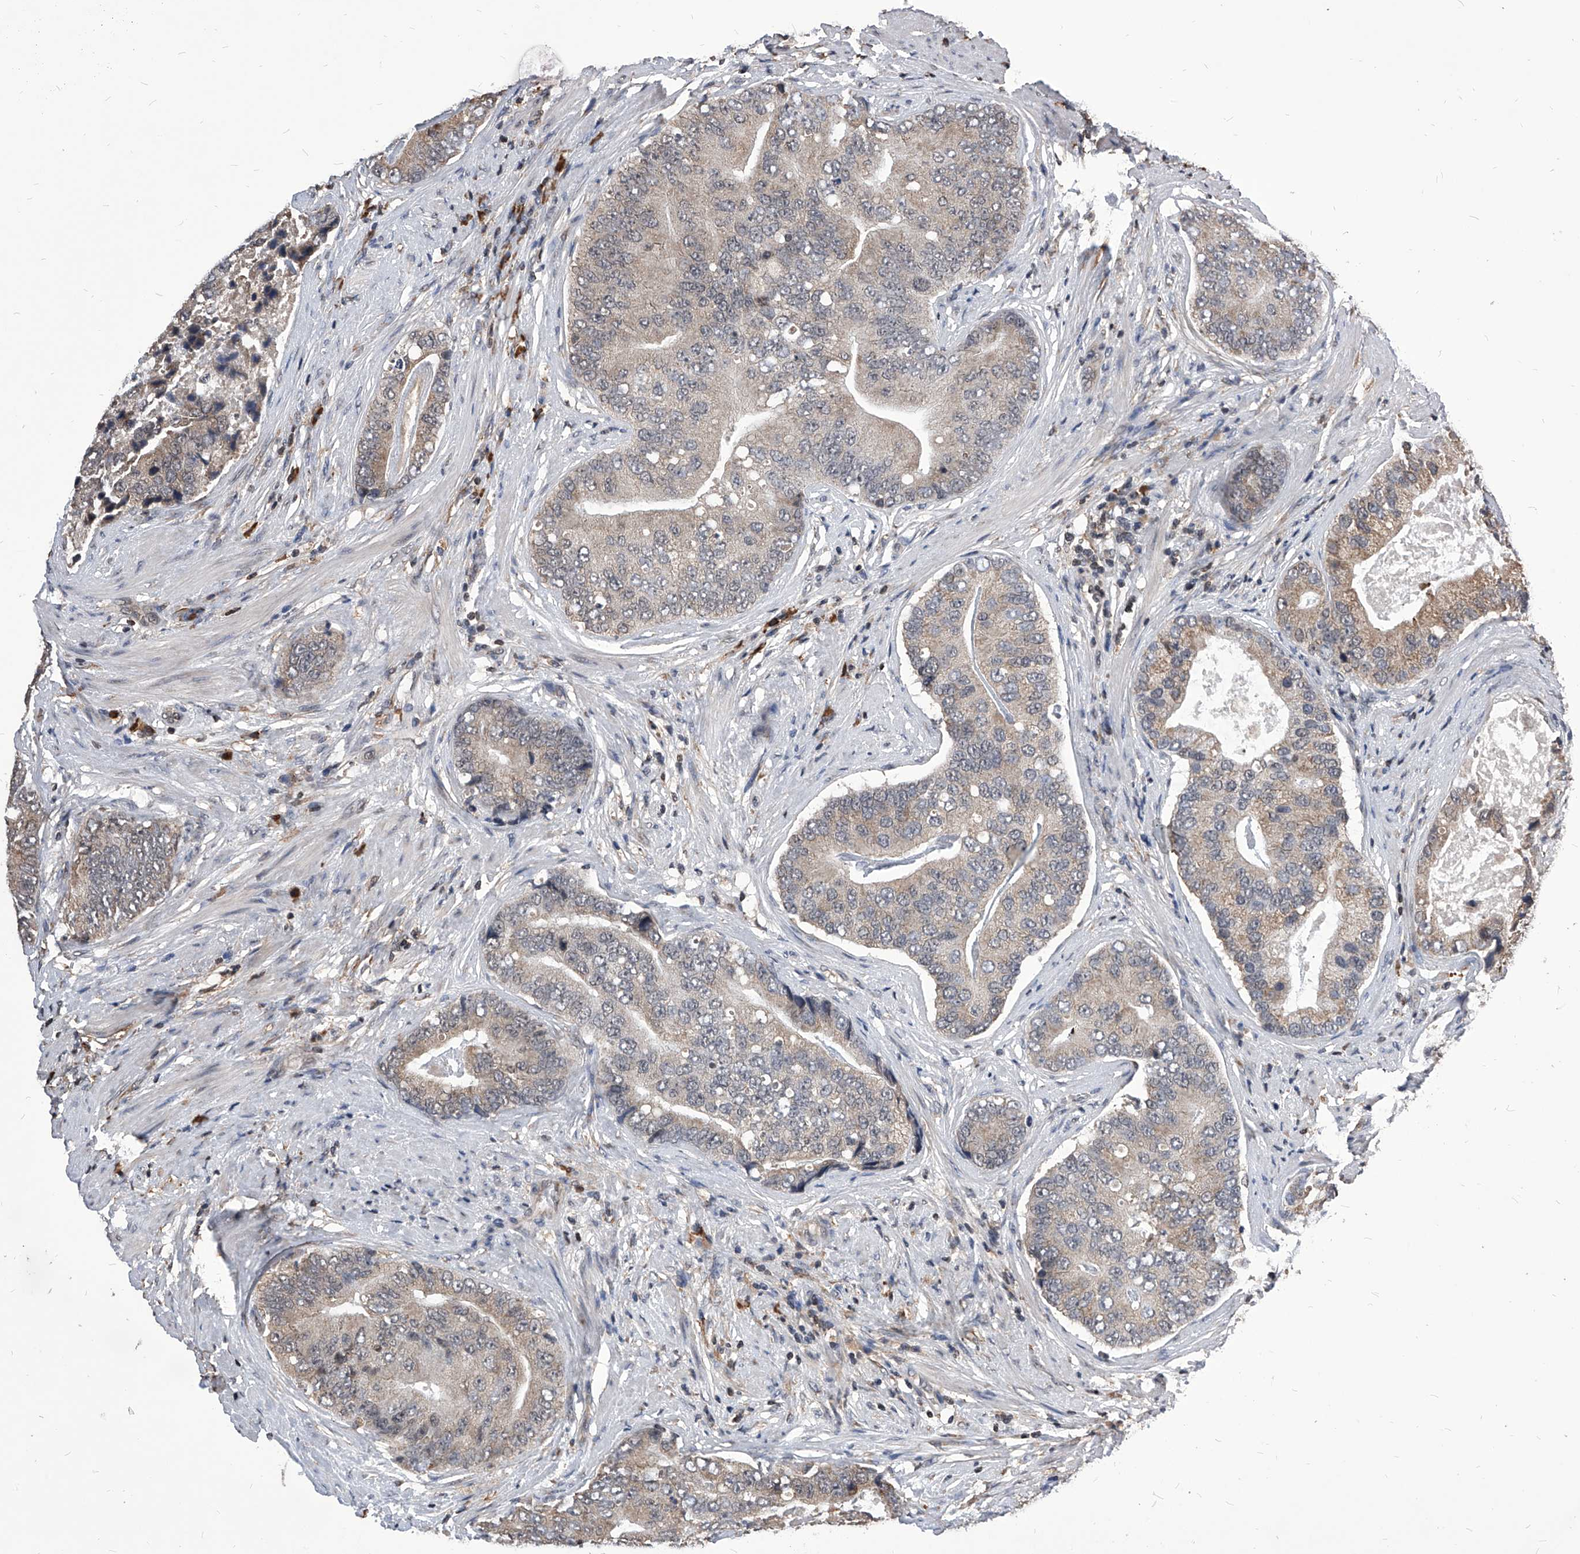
{"staining": {"intensity": "weak", "quantity": "<25%", "location": "cytoplasmic/membranous"}, "tissue": "prostate cancer", "cell_type": "Tumor cells", "image_type": "cancer", "snomed": [{"axis": "morphology", "description": "Adenocarcinoma, High grade"}, {"axis": "topography", "description": "Prostate"}], "caption": "This is an immunohistochemistry photomicrograph of human prostate cancer (adenocarcinoma (high-grade)). There is no positivity in tumor cells.", "gene": "ID1", "patient": {"sex": "male", "age": 70}}